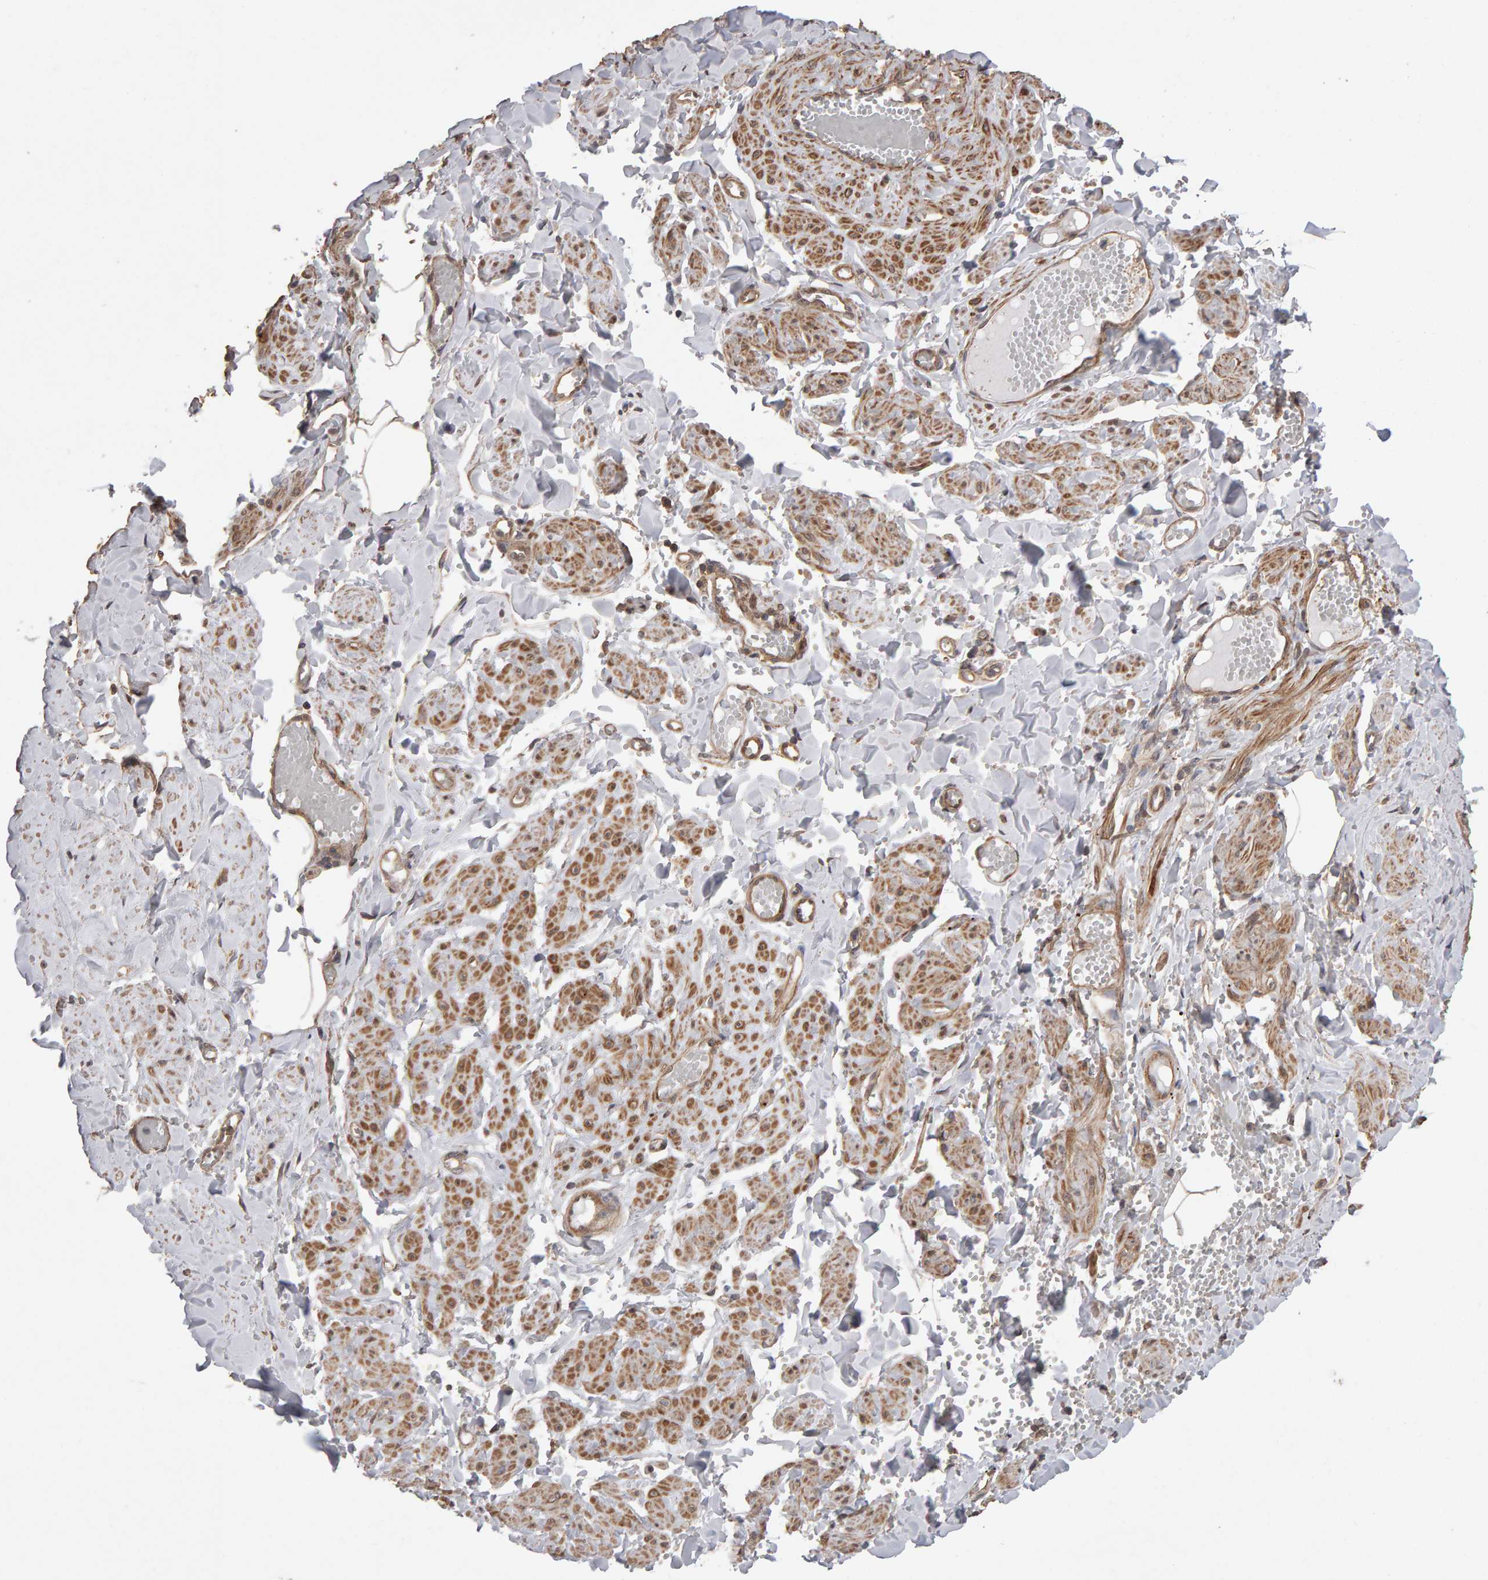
{"staining": {"intensity": "weak", "quantity": "25%-75%", "location": "cytoplasmic/membranous"}, "tissue": "adipose tissue", "cell_type": "Adipocytes", "image_type": "normal", "snomed": [{"axis": "morphology", "description": "Normal tissue, NOS"}, {"axis": "topography", "description": "Vascular tissue"}, {"axis": "topography", "description": "Fallopian tube"}, {"axis": "topography", "description": "Ovary"}], "caption": "About 25%-75% of adipocytes in benign human adipose tissue reveal weak cytoplasmic/membranous protein expression as visualized by brown immunohistochemical staining.", "gene": "SCRIB", "patient": {"sex": "female", "age": 67}}